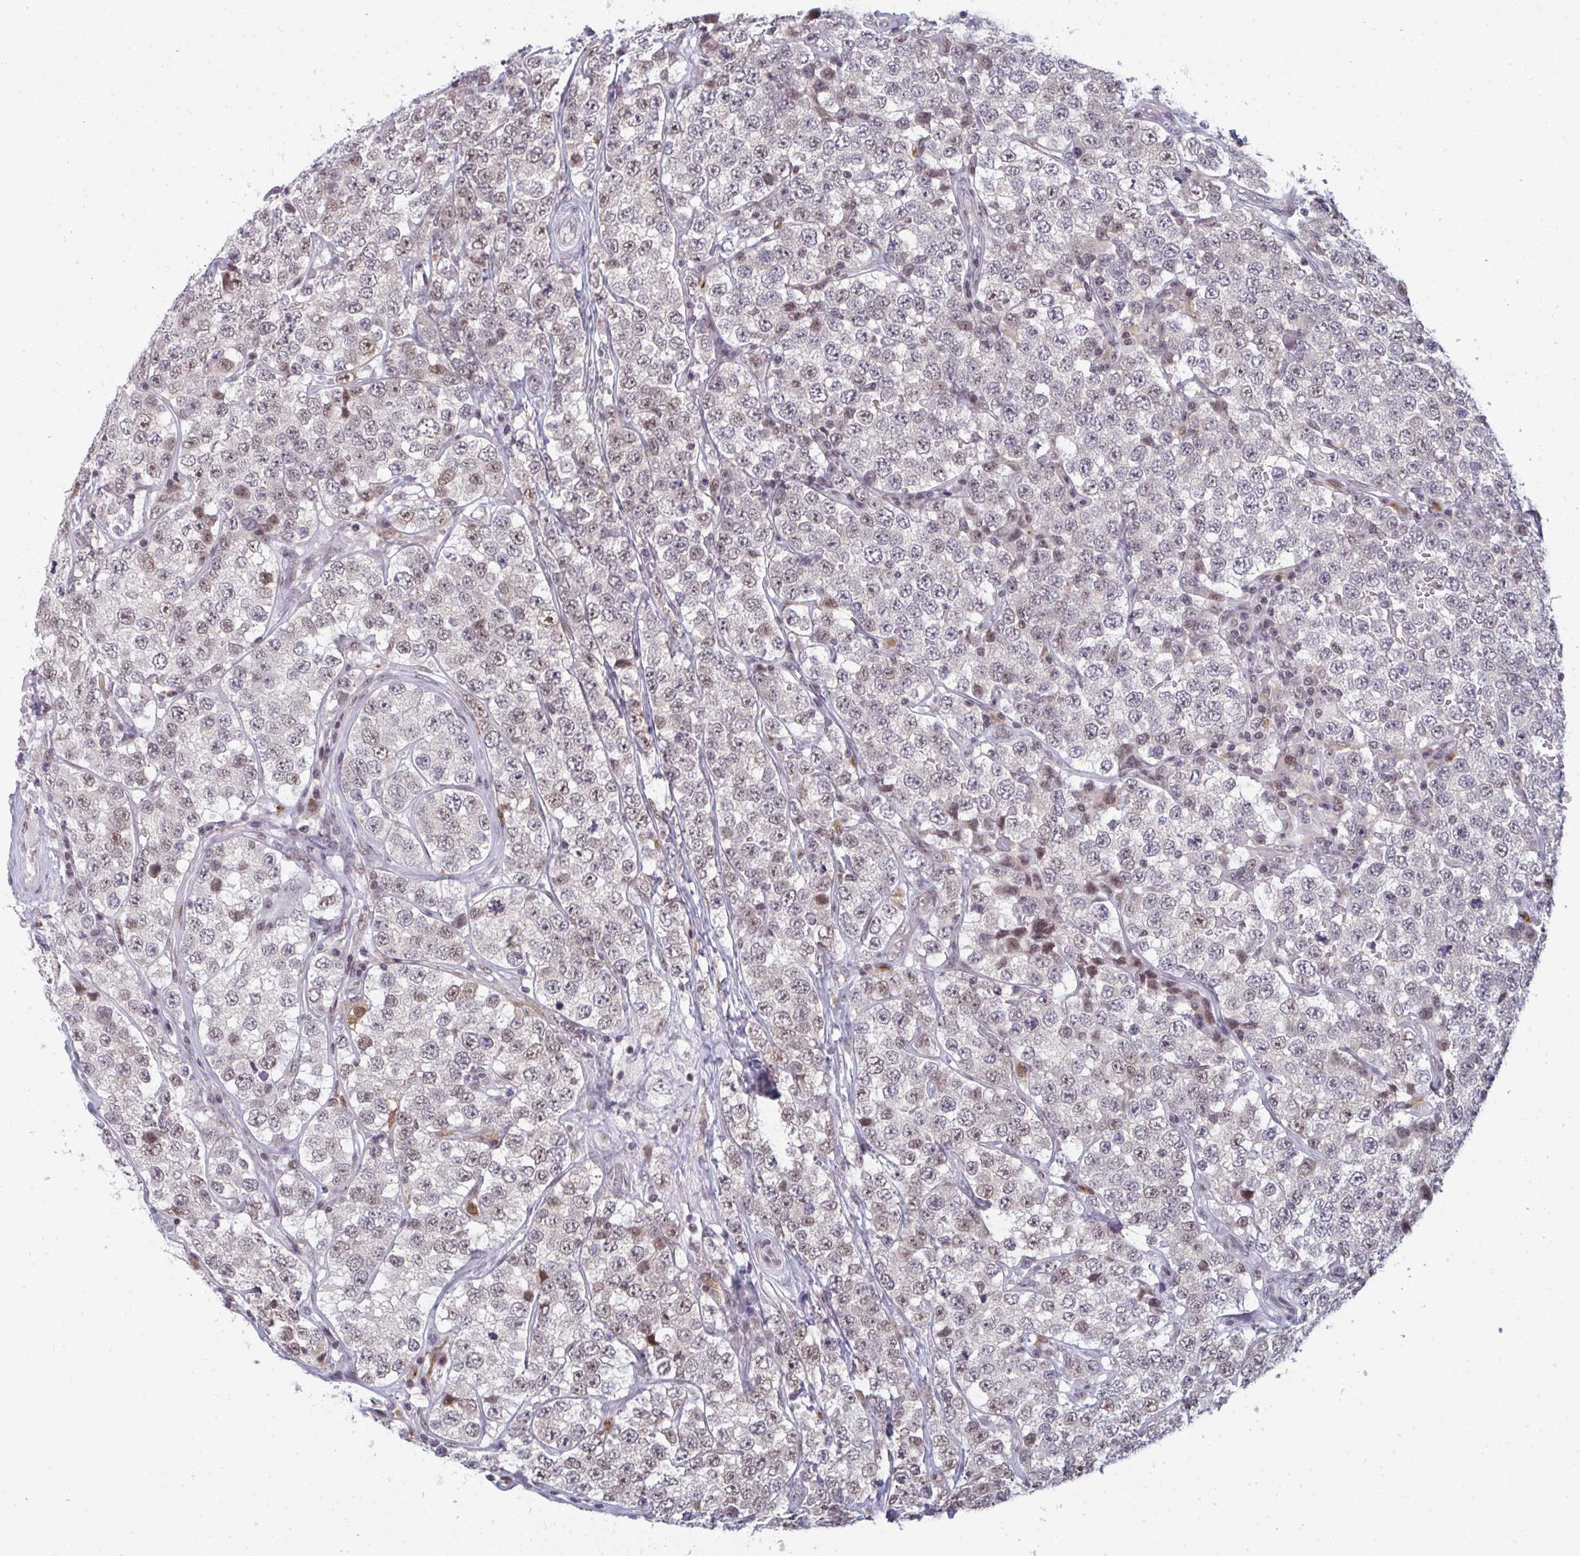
{"staining": {"intensity": "weak", "quantity": "25%-75%", "location": "nuclear"}, "tissue": "testis cancer", "cell_type": "Tumor cells", "image_type": "cancer", "snomed": [{"axis": "morphology", "description": "Seminoma, NOS"}, {"axis": "topography", "description": "Testis"}], "caption": "IHC (DAB) staining of human testis cancer reveals weak nuclear protein staining in about 25%-75% of tumor cells.", "gene": "ATF1", "patient": {"sex": "male", "age": 34}}